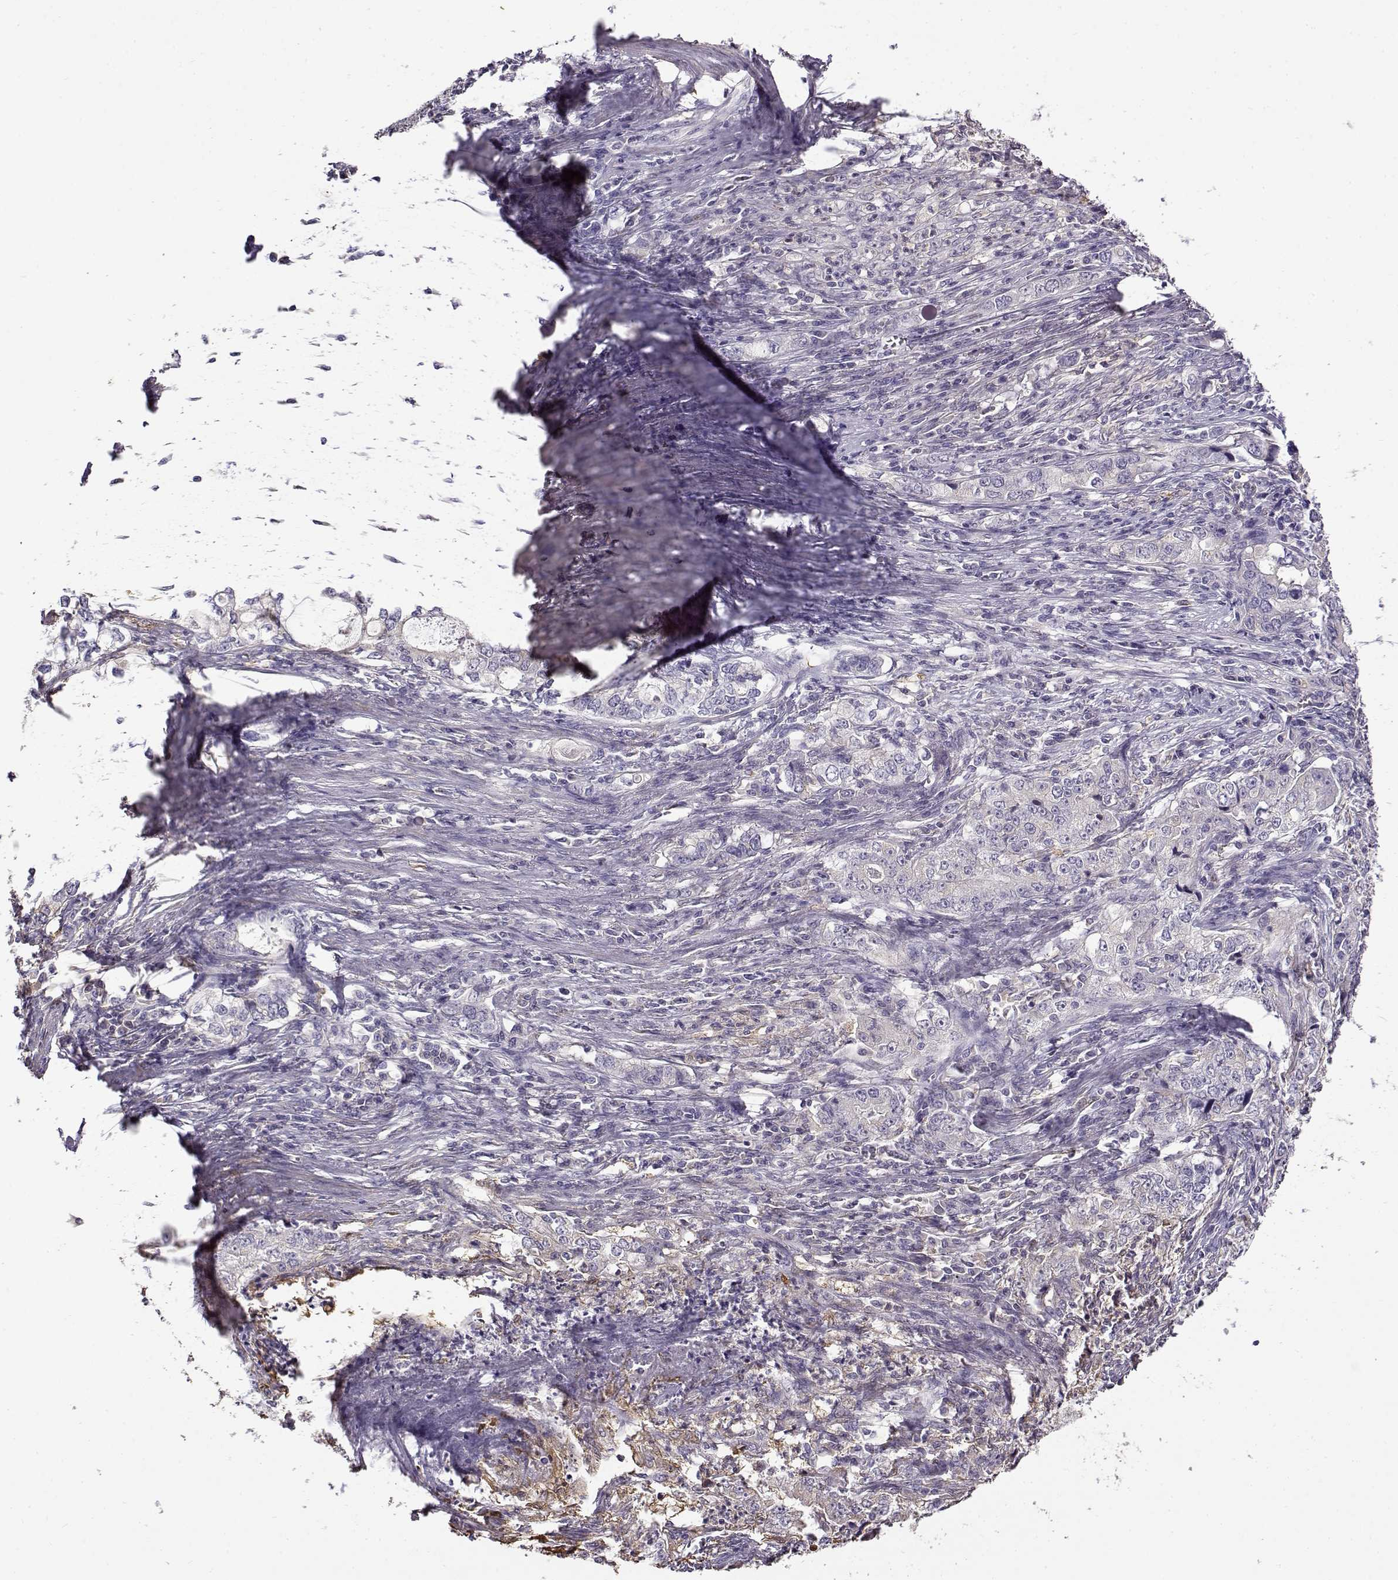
{"staining": {"intensity": "weak", "quantity": "<25%", "location": "cytoplasmic/membranous"}, "tissue": "stomach cancer", "cell_type": "Tumor cells", "image_type": "cancer", "snomed": [{"axis": "morphology", "description": "Adenocarcinoma, NOS"}, {"axis": "topography", "description": "Stomach, lower"}], "caption": "Immunohistochemistry (IHC) image of stomach cancer stained for a protein (brown), which shows no expression in tumor cells. (DAB (3,3'-diaminobenzidine) immunohistochemistry, high magnification).", "gene": "UCP3", "patient": {"sex": "female", "age": 72}}